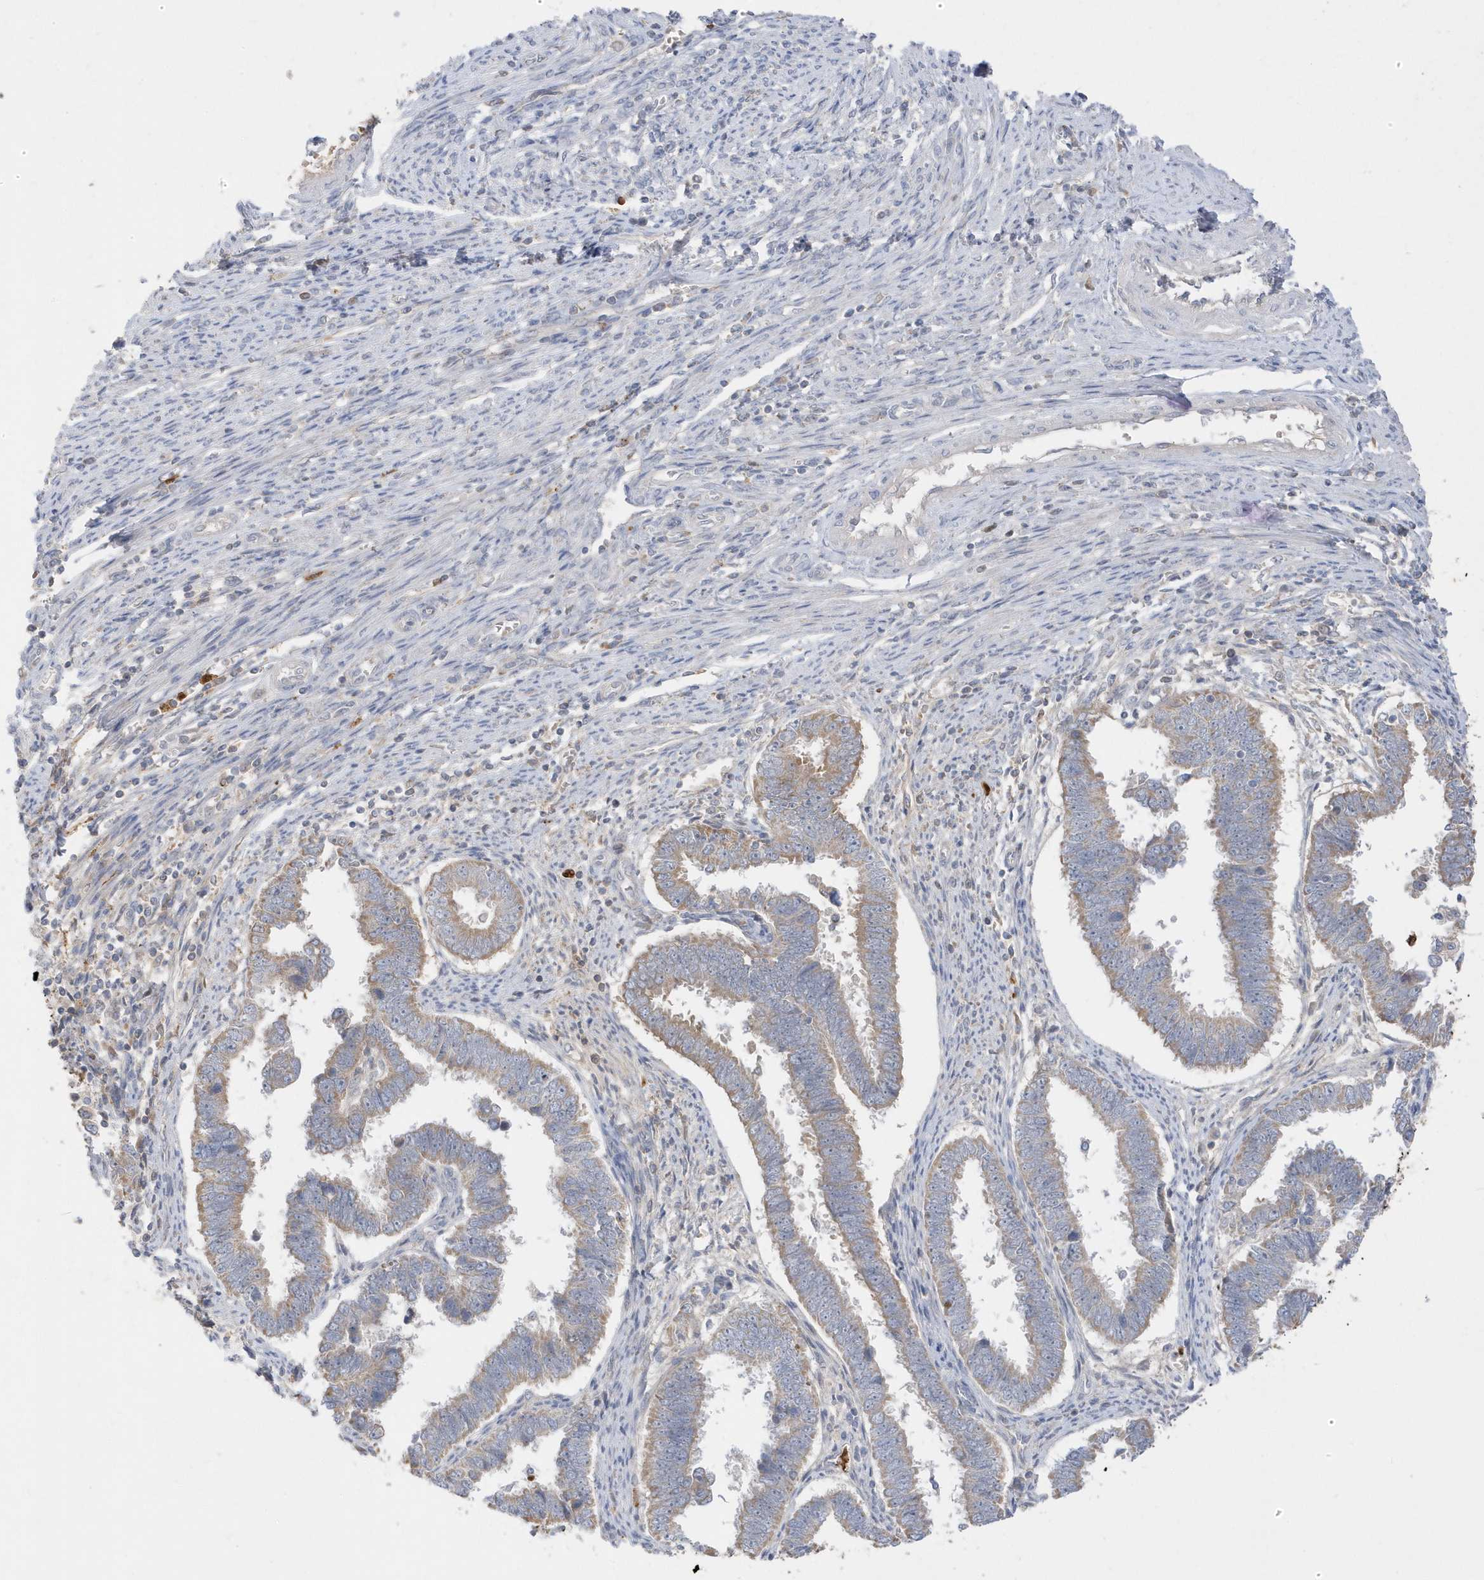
{"staining": {"intensity": "weak", "quantity": "25%-75%", "location": "cytoplasmic/membranous"}, "tissue": "endometrial cancer", "cell_type": "Tumor cells", "image_type": "cancer", "snomed": [{"axis": "morphology", "description": "Adenocarcinoma, NOS"}, {"axis": "topography", "description": "Endometrium"}], "caption": "IHC of human adenocarcinoma (endometrial) reveals low levels of weak cytoplasmic/membranous positivity in approximately 25%-75% of tumor cells.", "gene": "DPP9", "patient": {"sex": "female", "age": 75}}